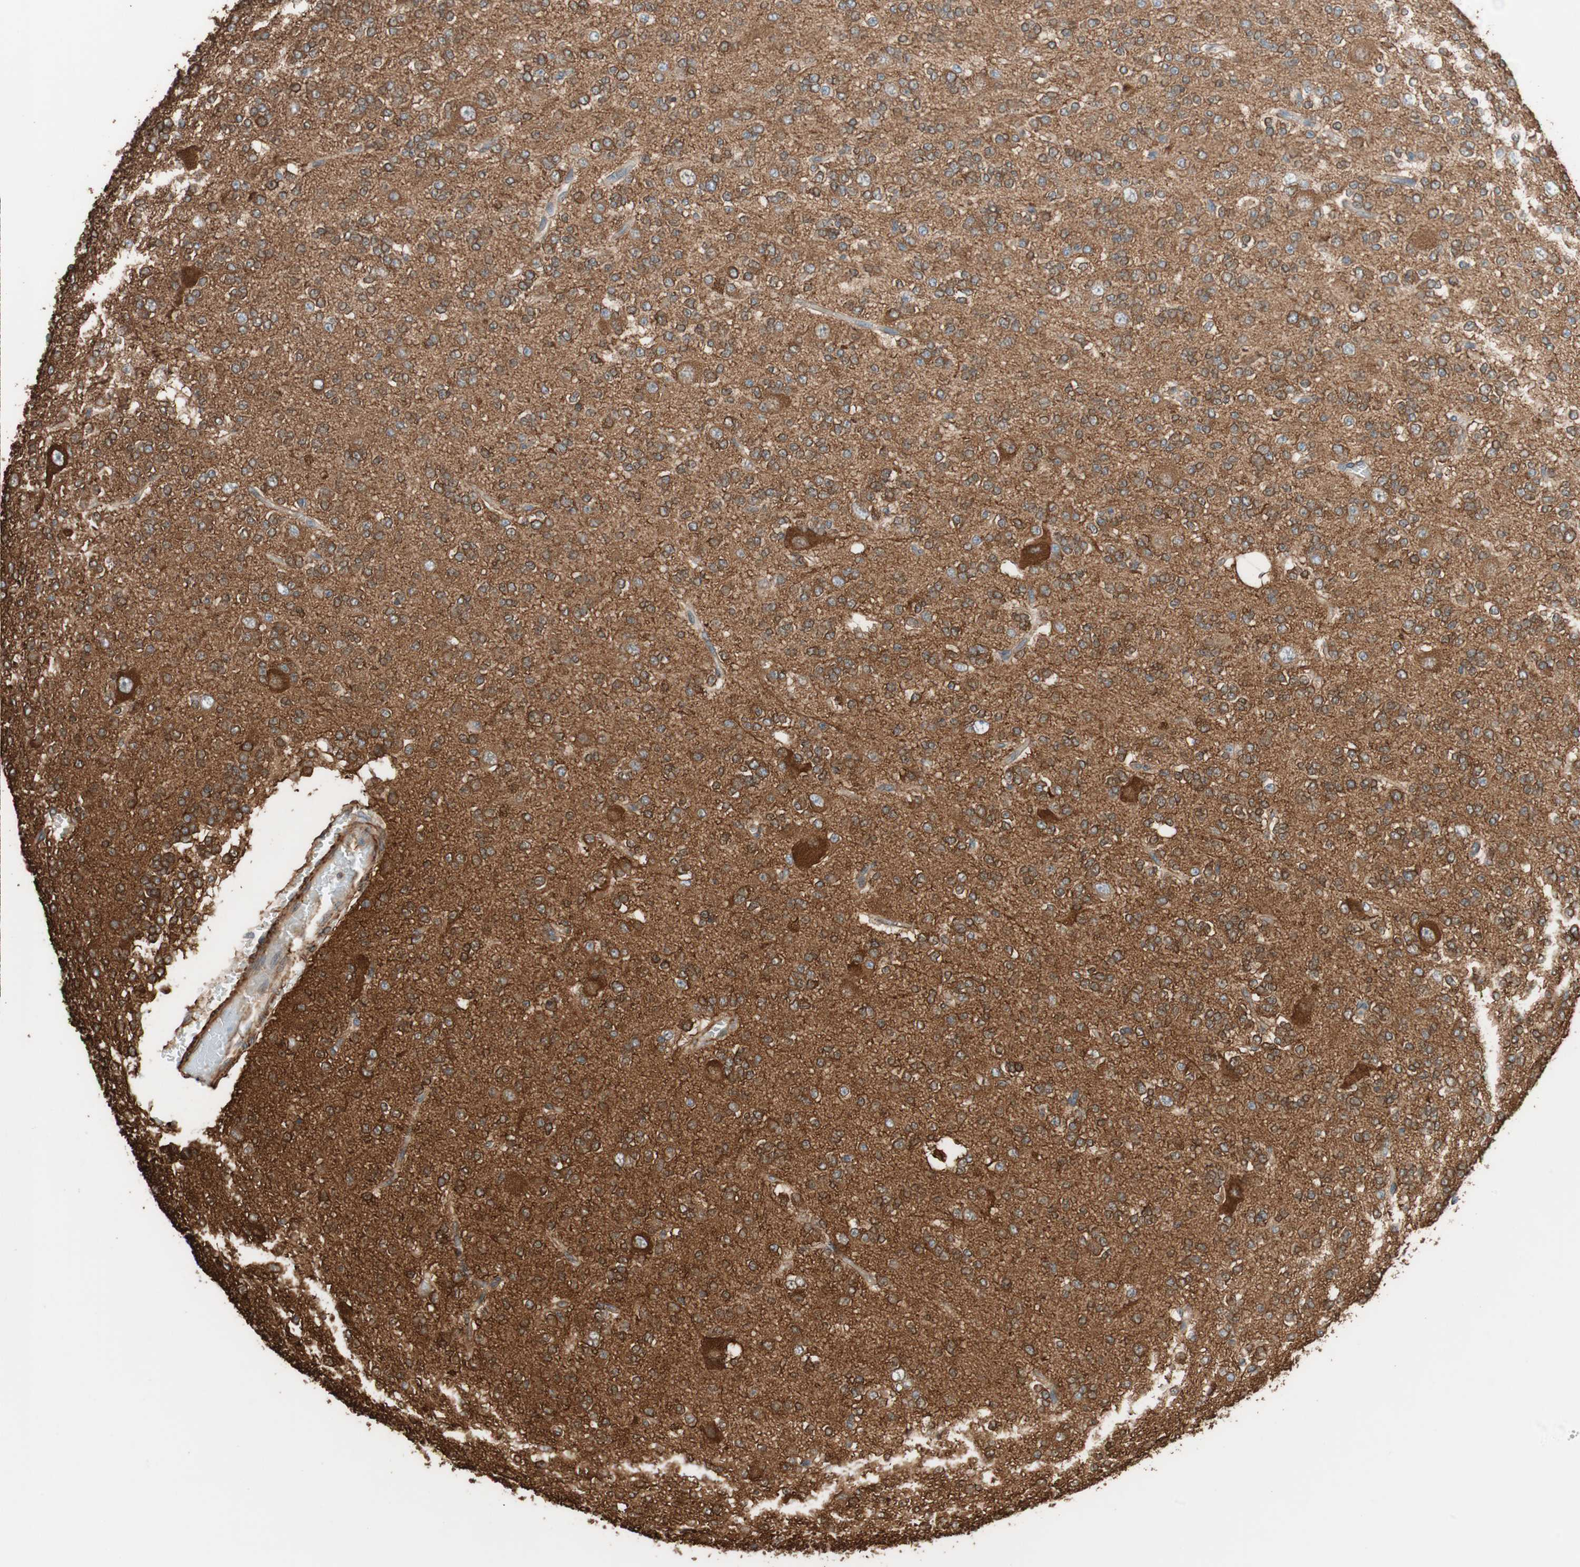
{"staining": {"intensity": "strong", "quantity": ">75%", "location": "cytoplasmic/membranous"}, "tissue": "glioma", "cell_type": "Tumor cells", "image_type": "cancer", "snomed": [{"axis": "morphology", "description": "Glioma, malignant, Low grade"}, {"axis": "topography", "description": "Brain"}], "caption": "Immunohistochemical staining of low-grade glioma (malignant) demonstrates strong cytoplasmic/membranous protein positivity in about >75% of tumor cells.", "gene": "GPSM2", "patient": {"sex": "male", "age": 38}}